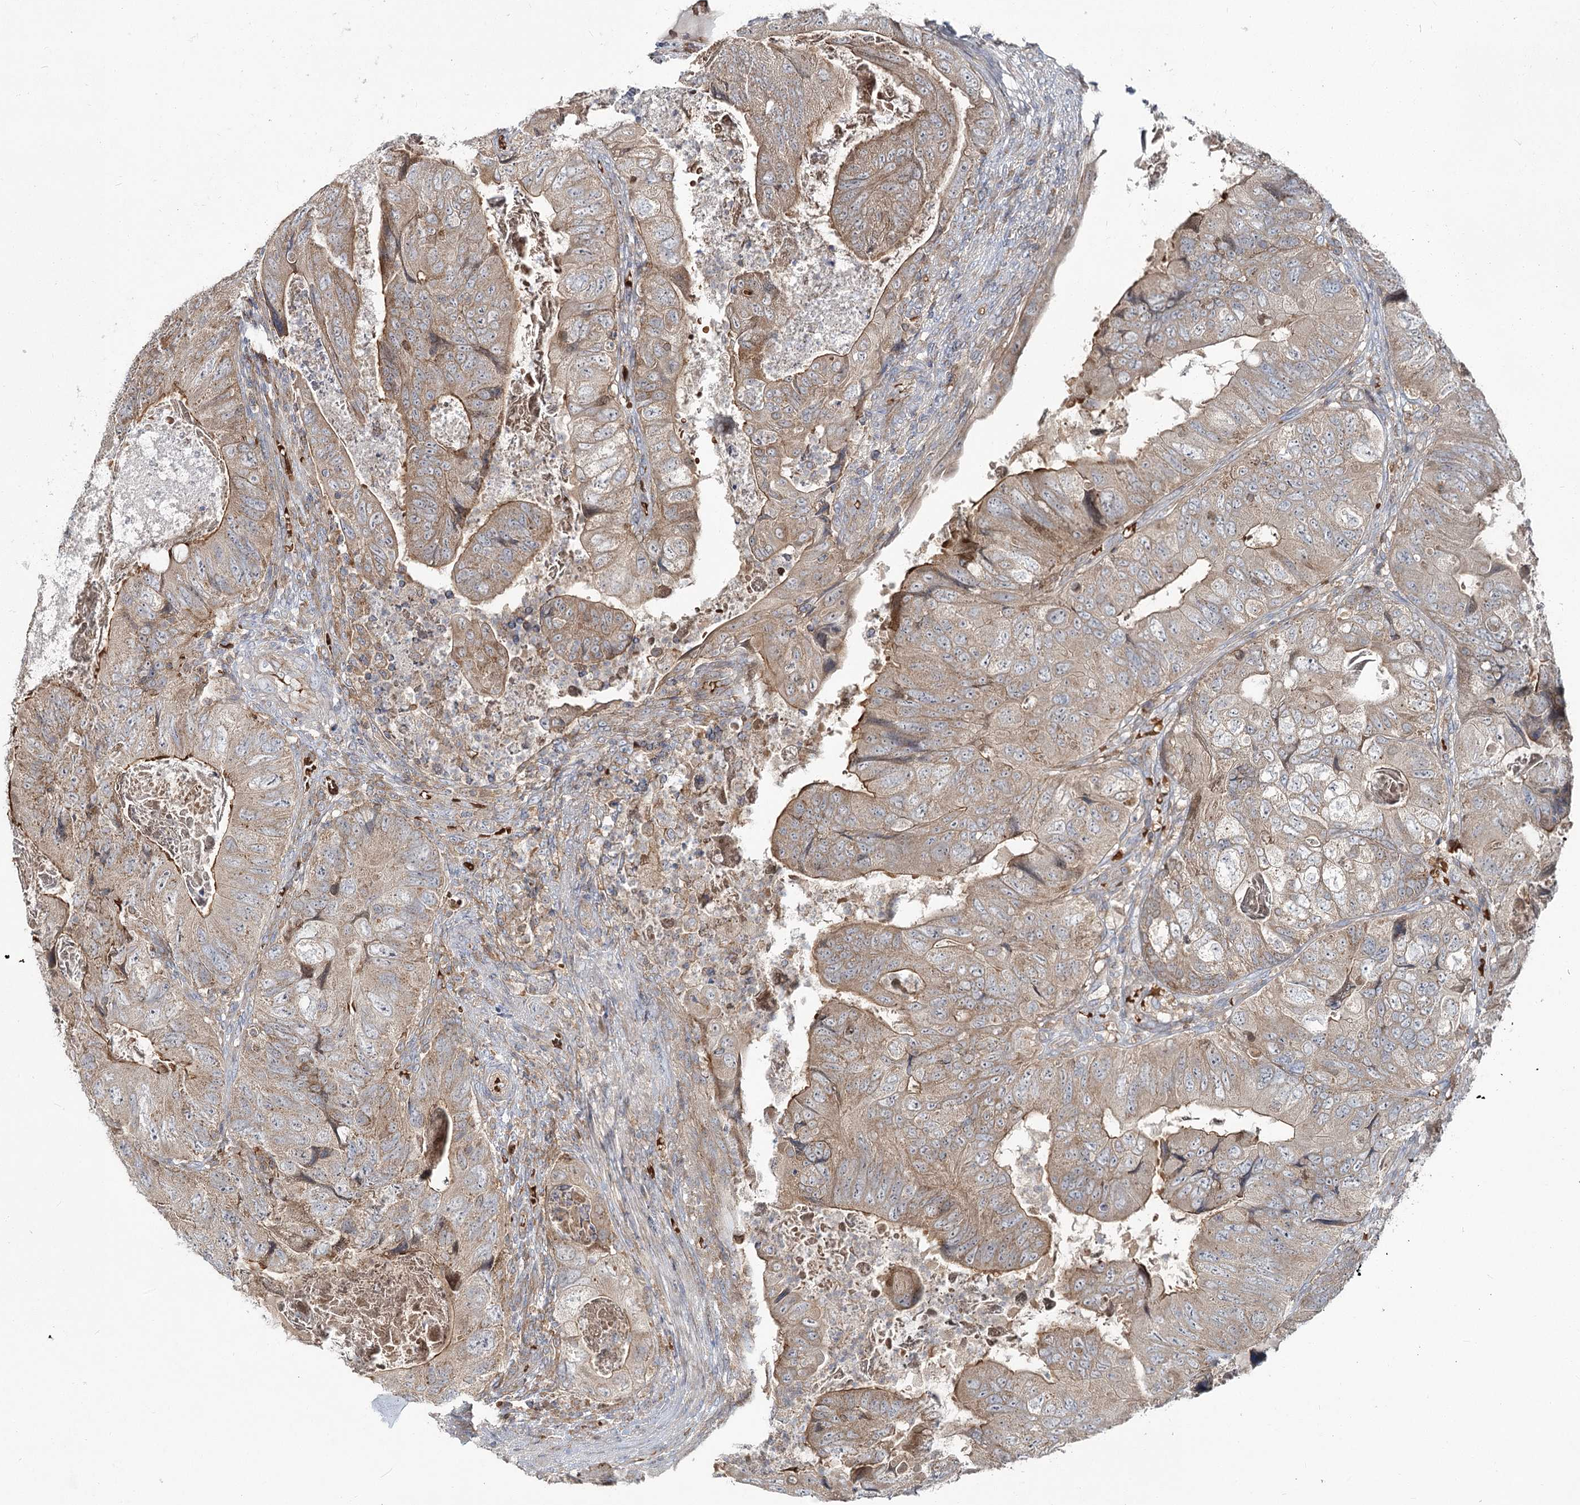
{"staining": {"intensity": "moderate", "quantity": "25%-75%", "location": "cytoplasmic/membranous"}, "tissue": "colorectal cancer", "cell_type": "Tumor cells", "image_type": "cancer", "snomed": [{"axis": "morphology", "description": "Adenocarcinoma, NOS"}, {"axis": "topography", "description": "Rectum"}], "caption": "Human colorectal cancer (adenocarcinoma) stained with a protein marker demonstrates moderate staining in tumor cells.", "gene": "PCBD2", "patient": {"sex": "male", "age": 63}}